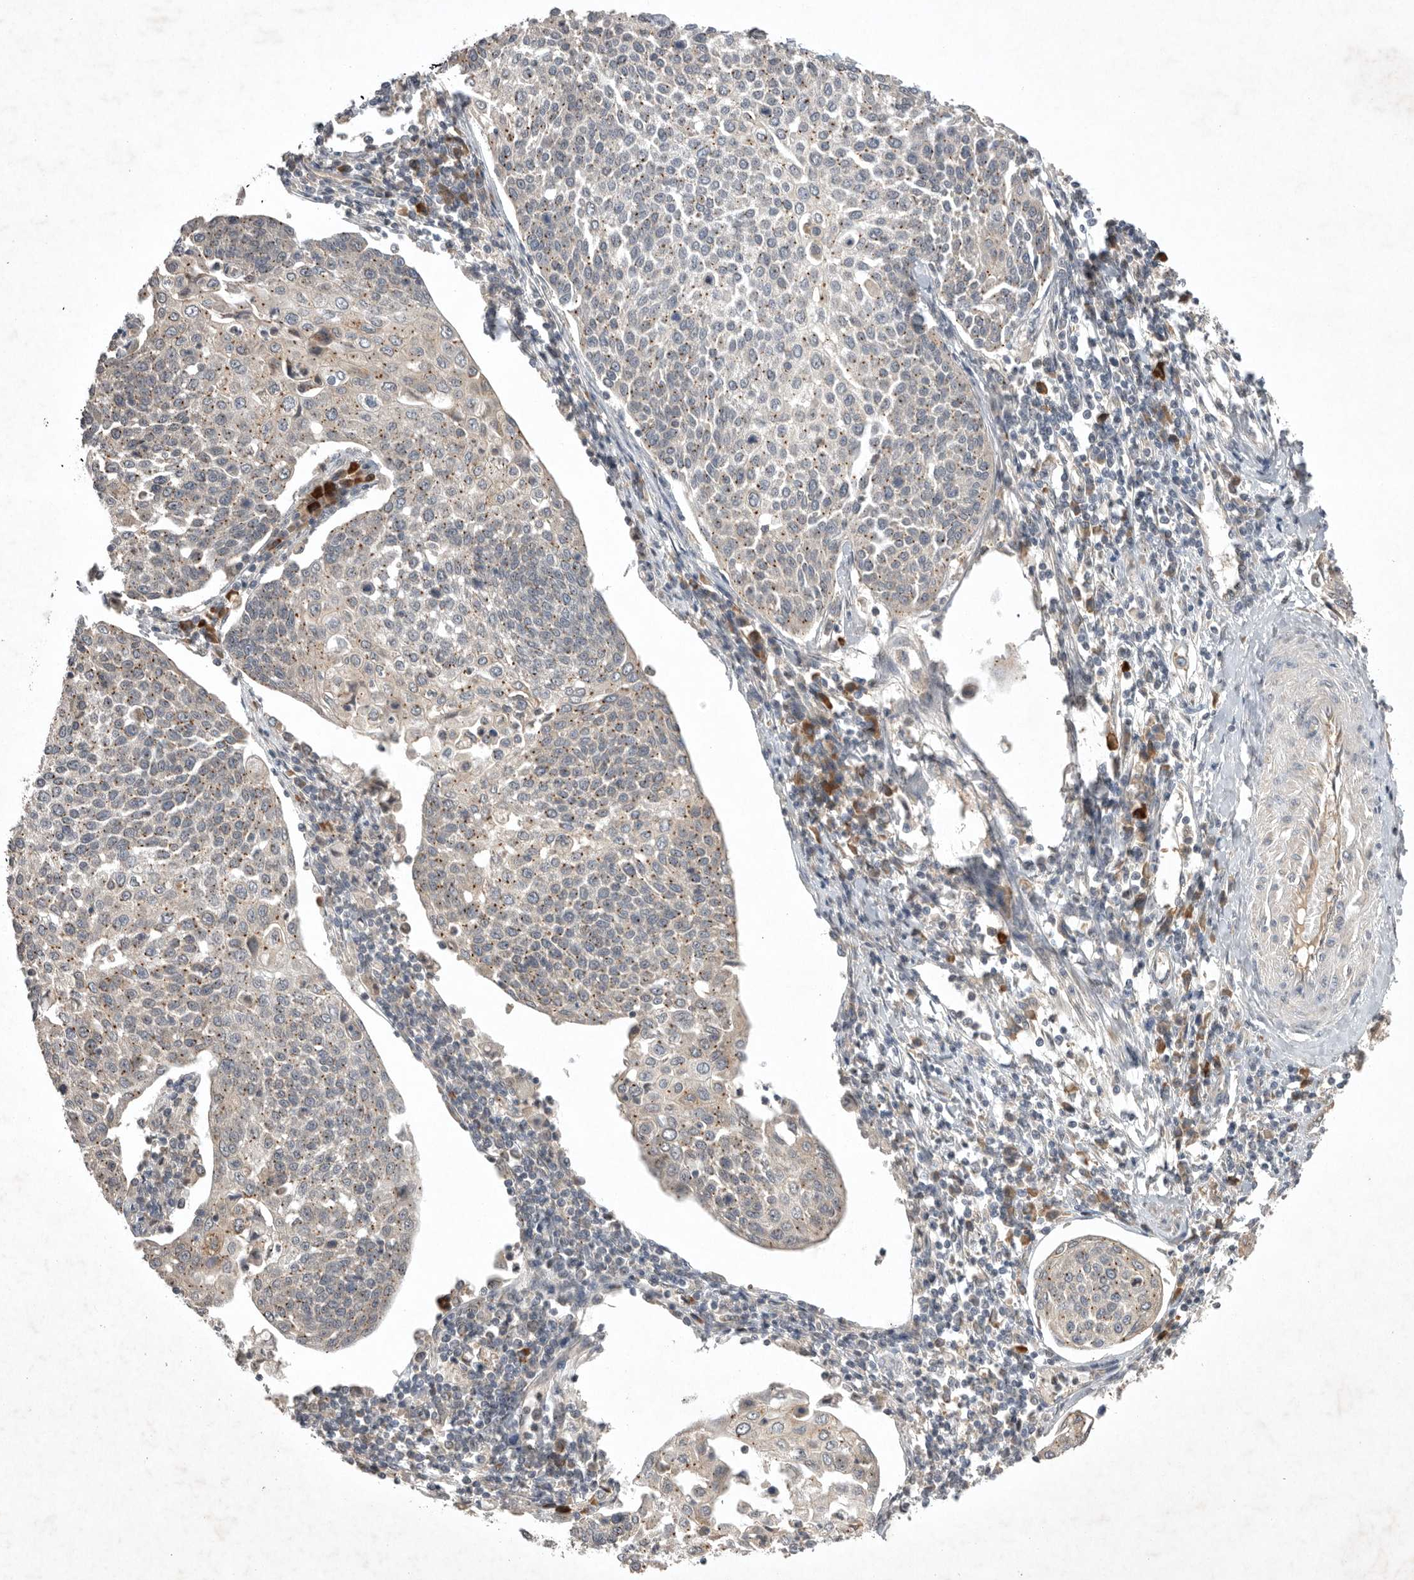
{"staining": {"intensity": "weak", "quantity": ">75%", "location": "cytoplasmic/membranous"}, "tissue": "cervical cancer", "cell_type": "Tumor cells", "image_type": "cancer", "snomed": [{"axis": "morphology", "description": "Squamous cell carcinoma, NOS"}, {"axis": "topography", "description": "Cervix"}], "caption": "Tumor cells demonstrate low levels of weak cytoplasmic/membranous staining in about >75% of cells in cervical cancer (squamous cell carcinoma). Immunohistochemistry (ihc) stains the protein of interest in brown and the nuclei are stained blue.", "gene": "NRCAM", "patient": {"sex": "female", "age": 34}}